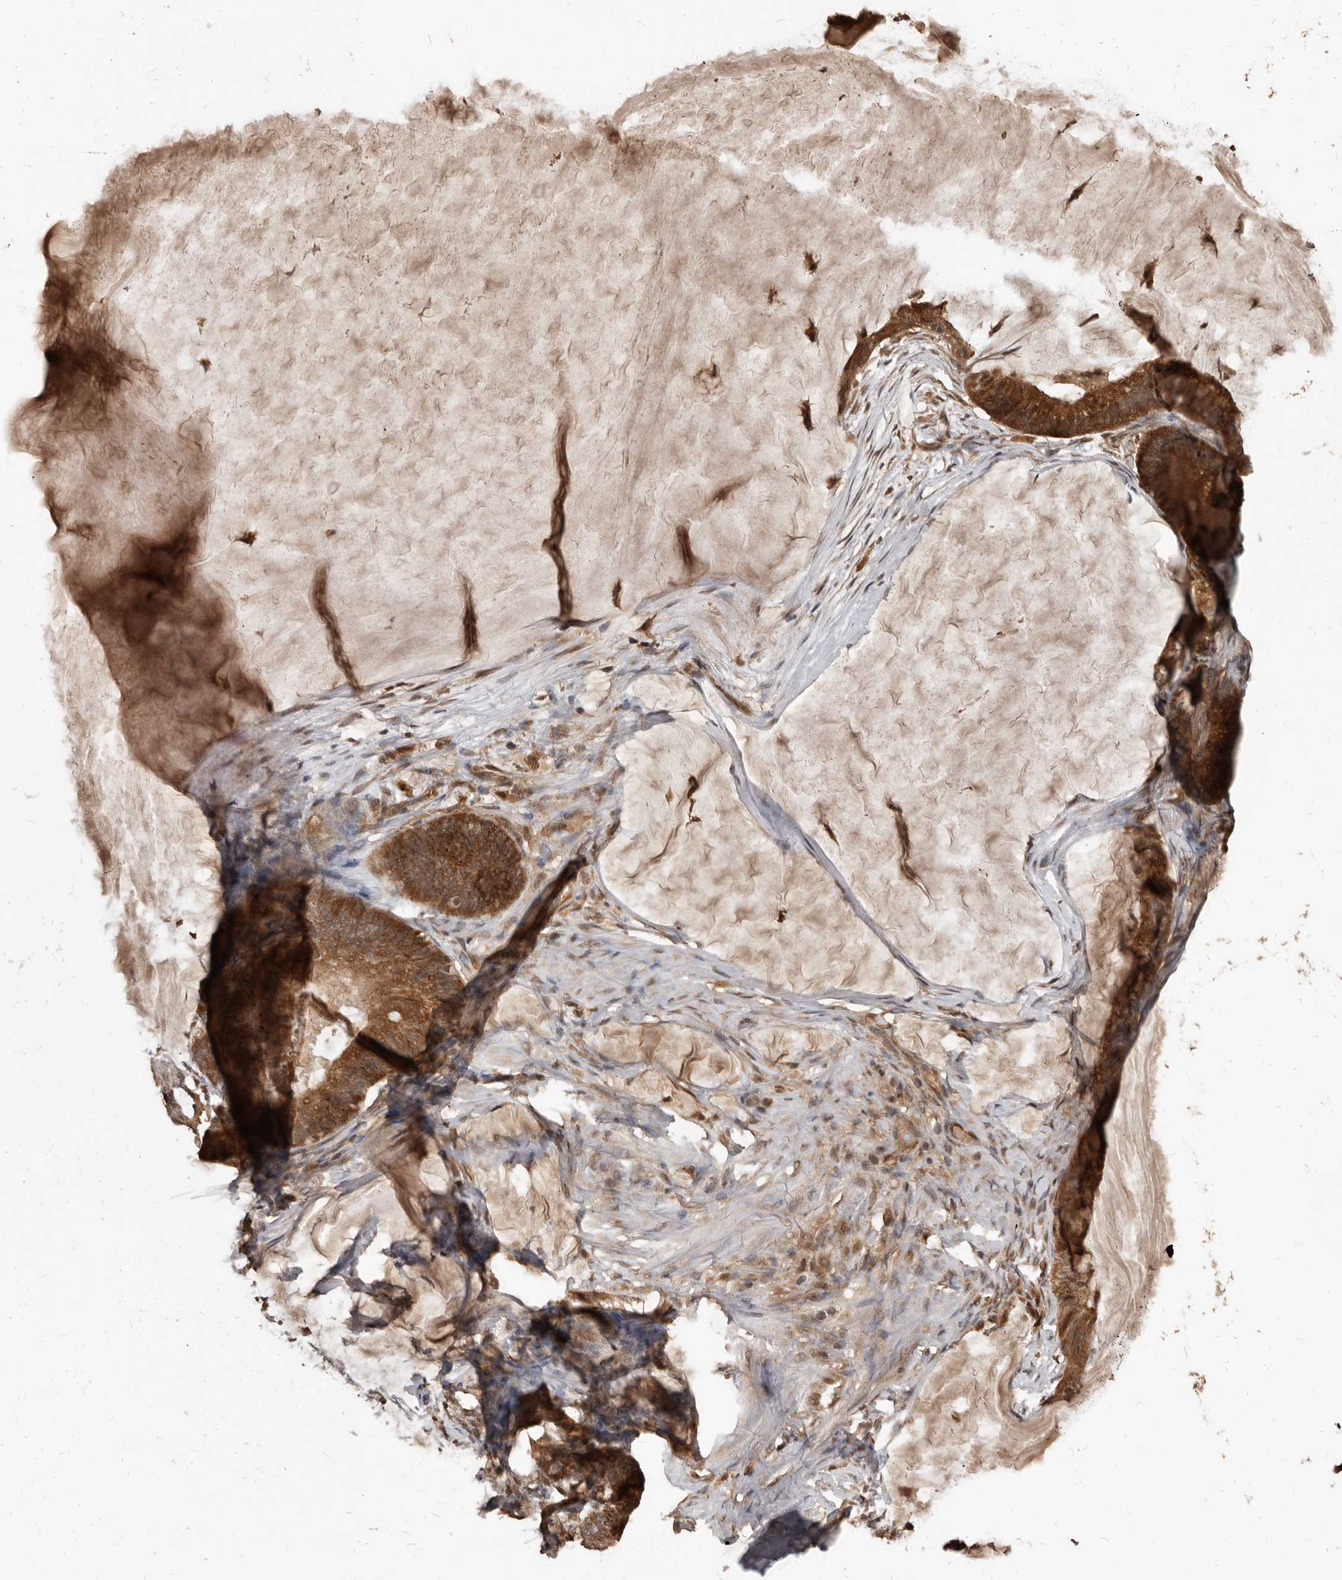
{"staining": {"intensity": "strong", "quantity": ">75%", "location": "cytoplasmic/membranous"}, "tissue": "ovarian cancer", "cell_type": "Tumor cells", "image_type": "cancer", "snomed": [{"axis": "morphology", "description": "Cystadenocarcinoma, mucinous, NOS"}, {"axis": "topography", "description": "Ovary"}], "caption": "There is high levels of strong cytoplasmic/membranous staining in tumor cells of ovarian mucinous cystadenocarcinoma, as demonstrated by immunohistochemical staining (brown color).", "gene": "AHR", "patient": {"sex": "female", "age": 61}}